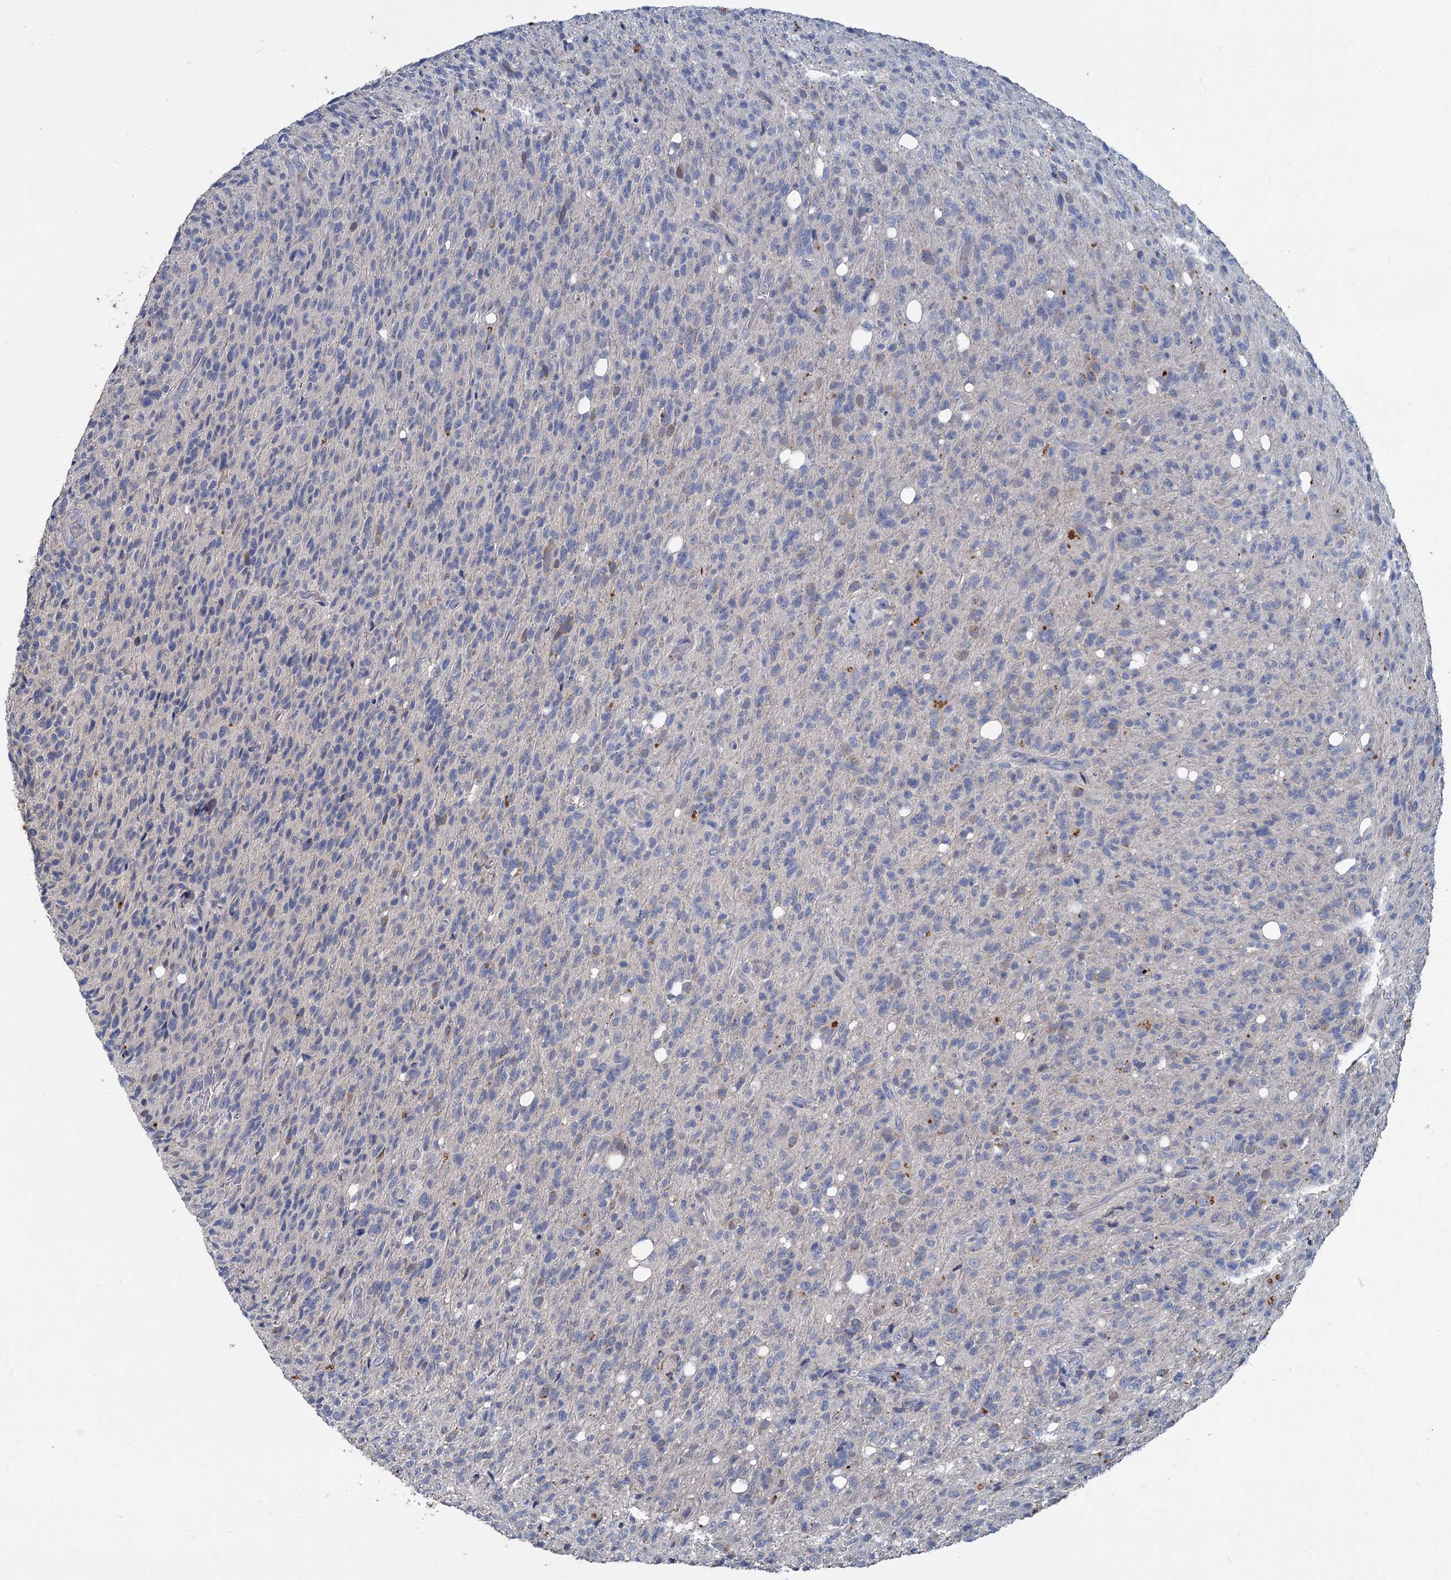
{"staining": {"intensity": "negative", "quantity": "none", "location": "none"}, "tissue": "glioma", "cell_type": "Tumor cells", "image_type": "cancer", "snomed": [{"axis": "morphology", "description": "Glioma, malignant, High grade"}, {"axis": "topography", "description": "Brain"}], "caption": "Immunohistochemistry (IHC) micrograph of malignant glioma (high-grade) stained for a protein (brown), which reveals no staining in tumor cells.", "gene": "SLC2A7", "patient": {"sex": "female", "age": 57}}